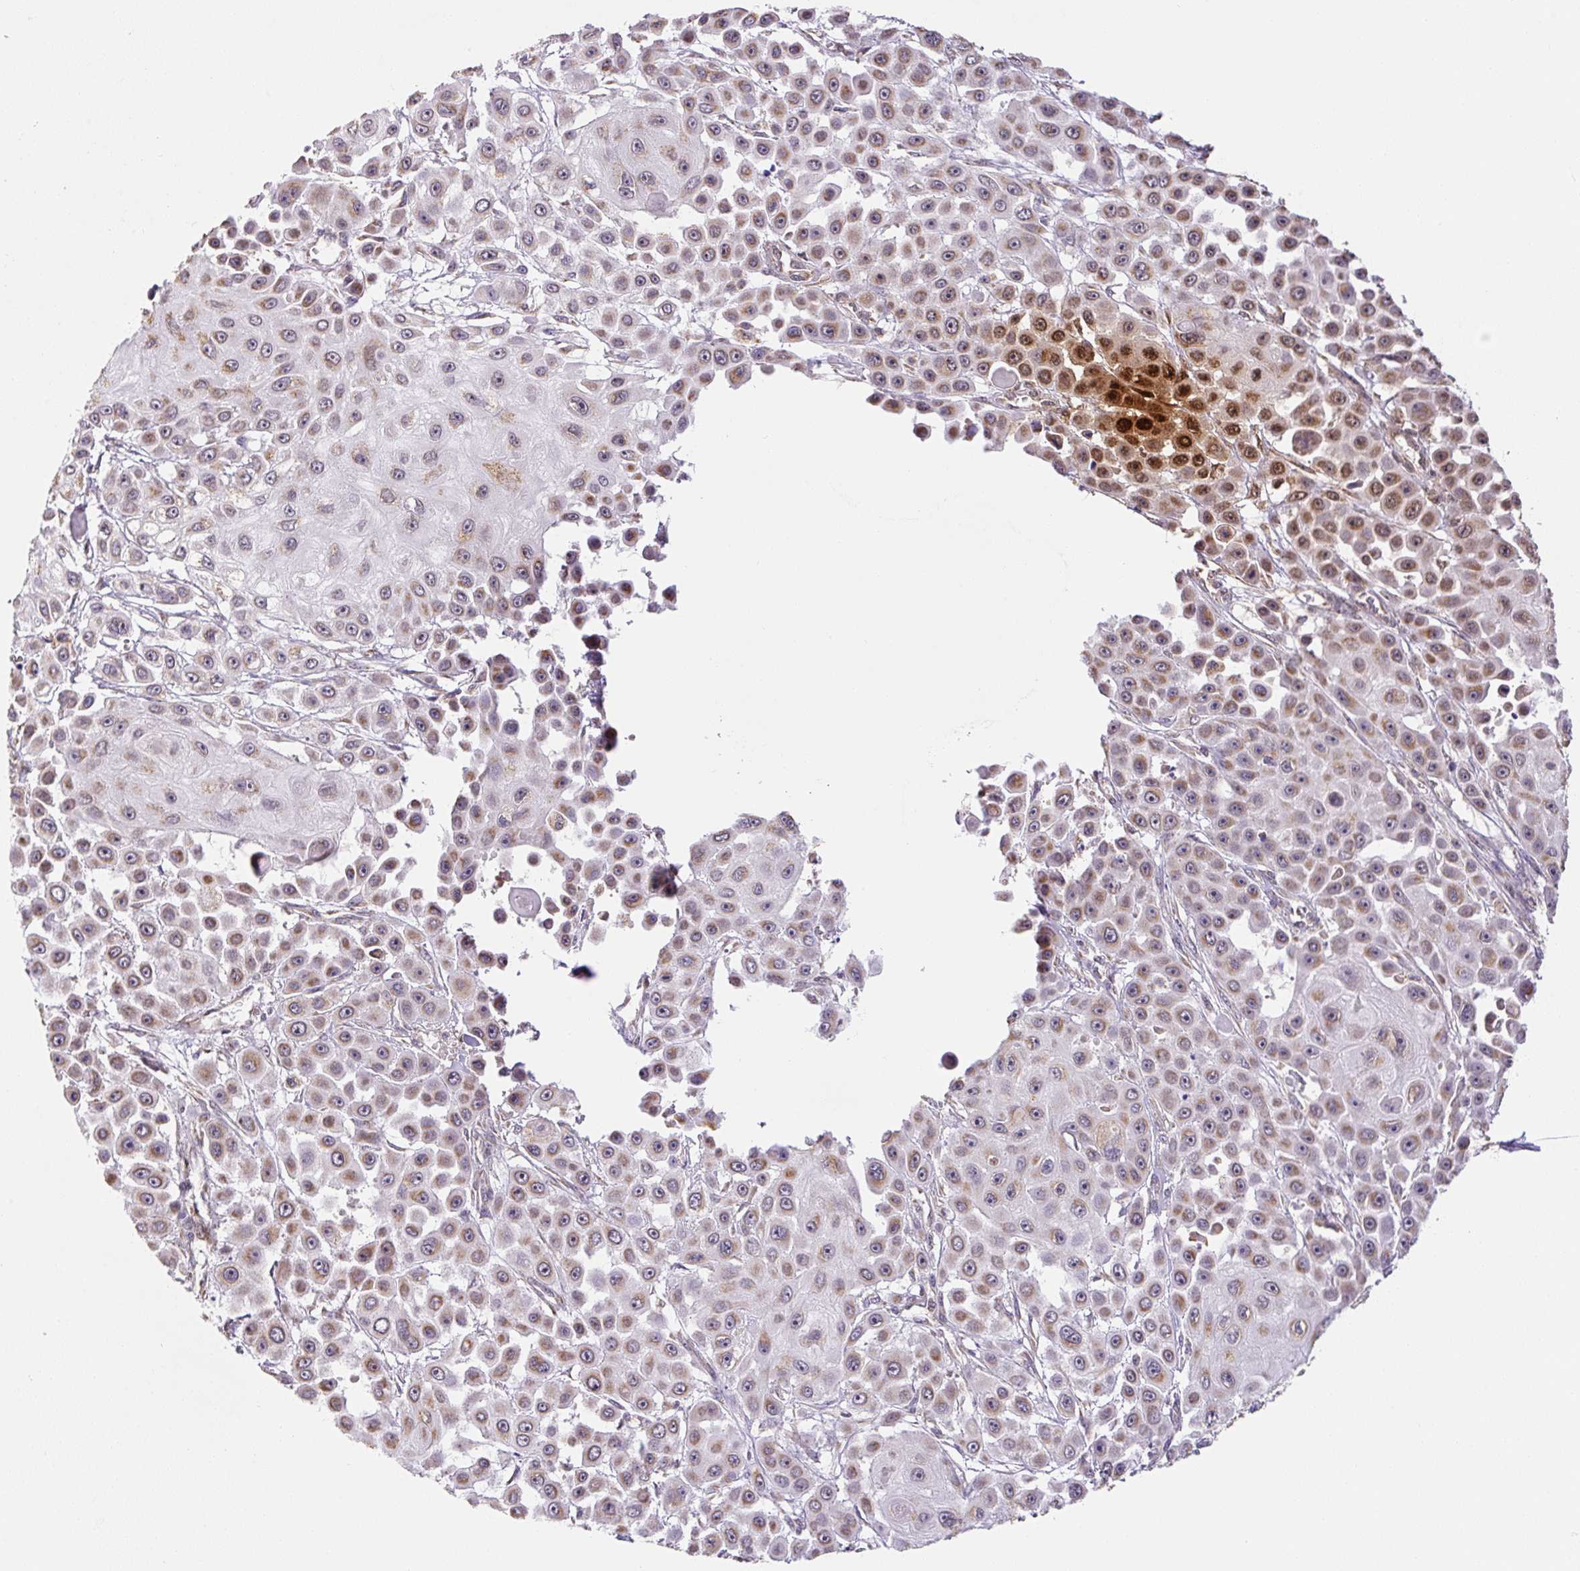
{"staining": {"intensity": "moderate", "quantity": ">75%", "location": "cytoplasmic/membranous,nuclear"}, "tissue": "skin cancer", "cell_type": "Tumor cells", "image_type": "cancer", "snomed": [{"axis": "morphology", "description": "Squamous cell carcinoma, NOS"}, {"axis": "topography", "description": "Skin"}], "caption": "A histopathology image showing moderate cytoplasmic/membranous and nuclear expression in about >75% of tumor cells in skin cancer, as visualized by brown immunohistochemical staining.", "gene": "MFSD9", "patient": {"sex": "male", "age": 67}}